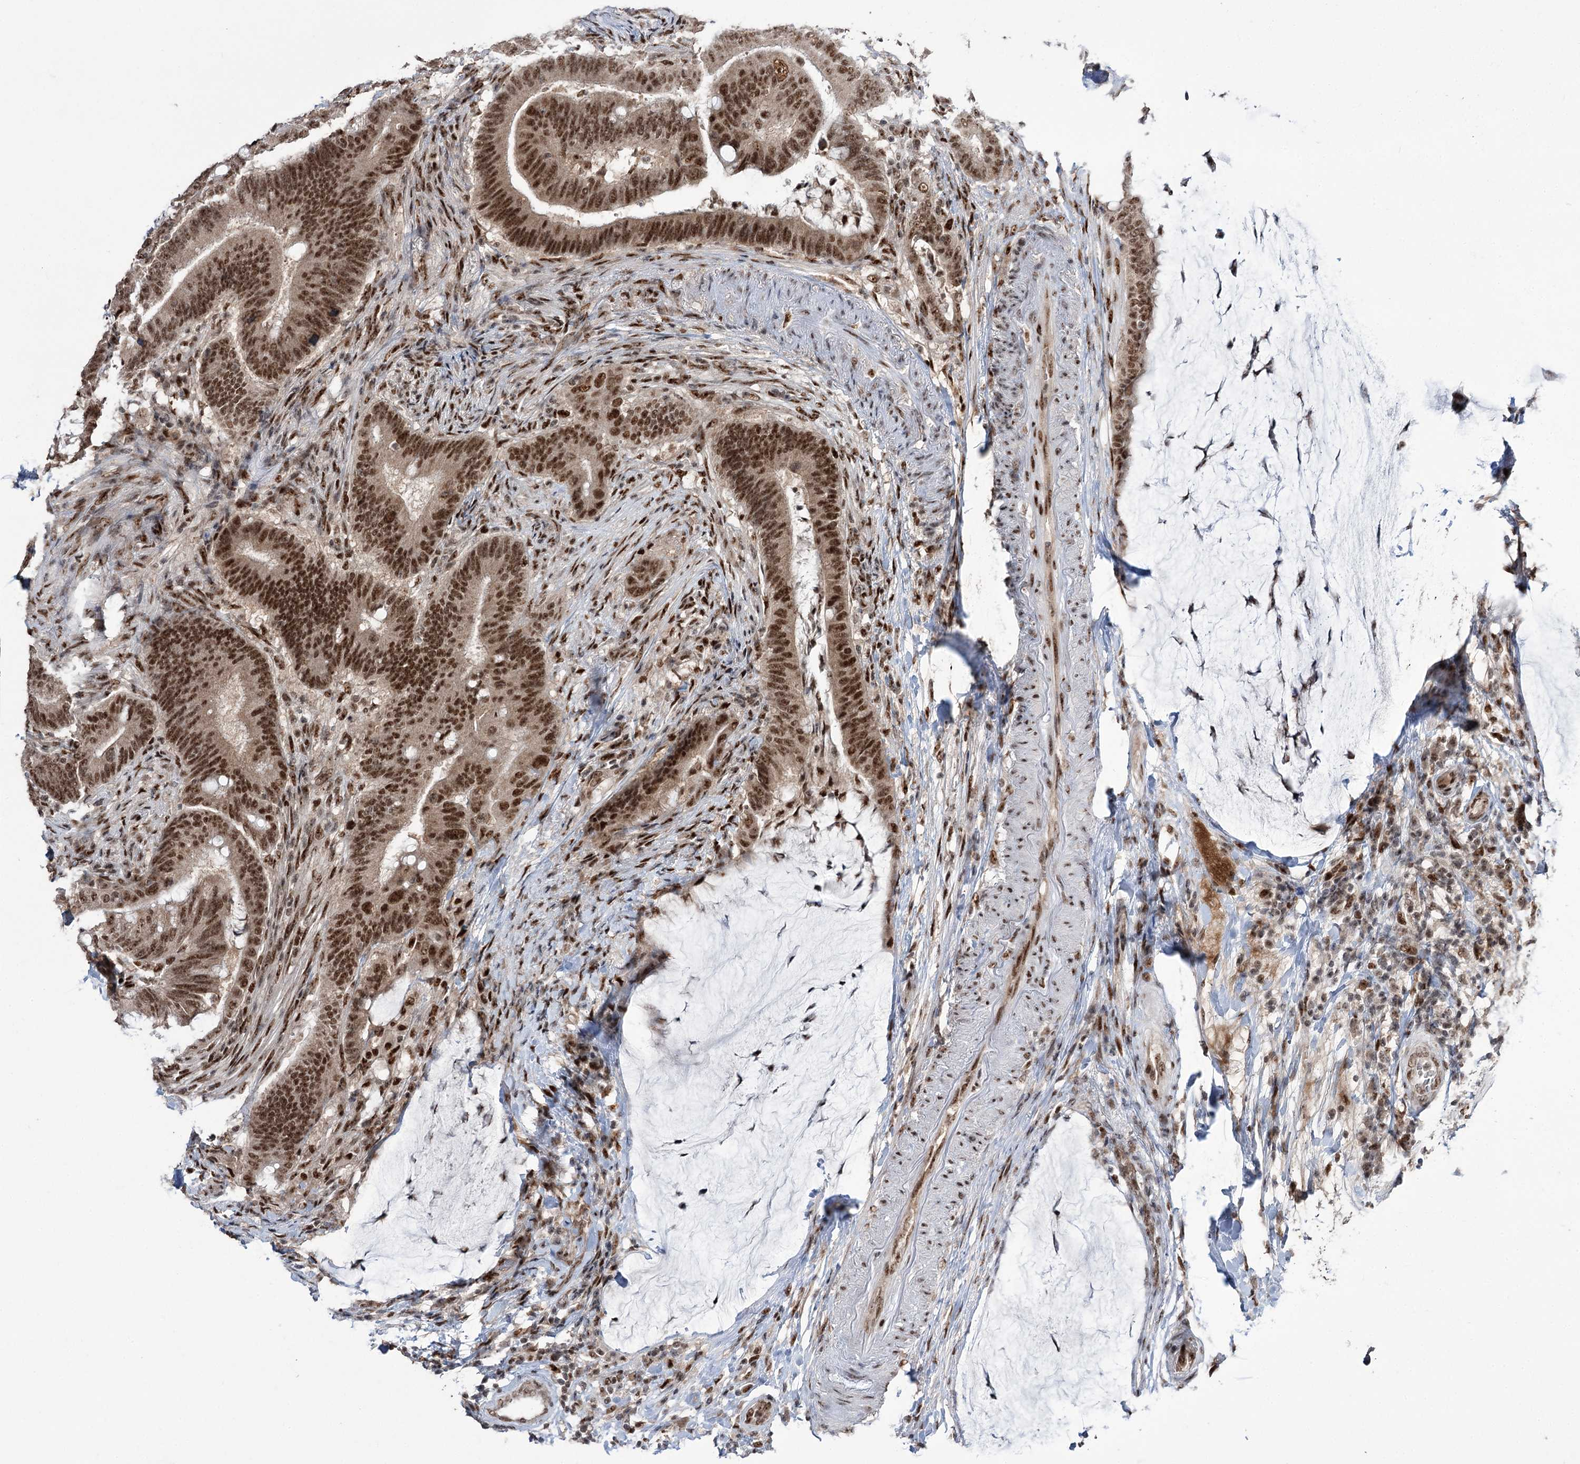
{"staining": {"intensity": "moderate", "quantity": ">75%", "location": "nuclear"}, "tissue": "colorectal cancer", "cell_type": "Tumor cells", "image_type": "cancer", "snomed": [{"axis": "morphology", "description": "Adenocarcinoma, NOS"}, {"axis": "topography", "description": "Colon"}], "caption": "A medium amount of moderate nuclear expression is present in approximately >75% of tumor cells in colorectal cancer tissue. (Stains: DAB in brown, nuclei in blue, Microscopy: brightfield microscopy at high magnification).", "gene": "ERCC3", "patient": {"sex": "female", "age": 66}}